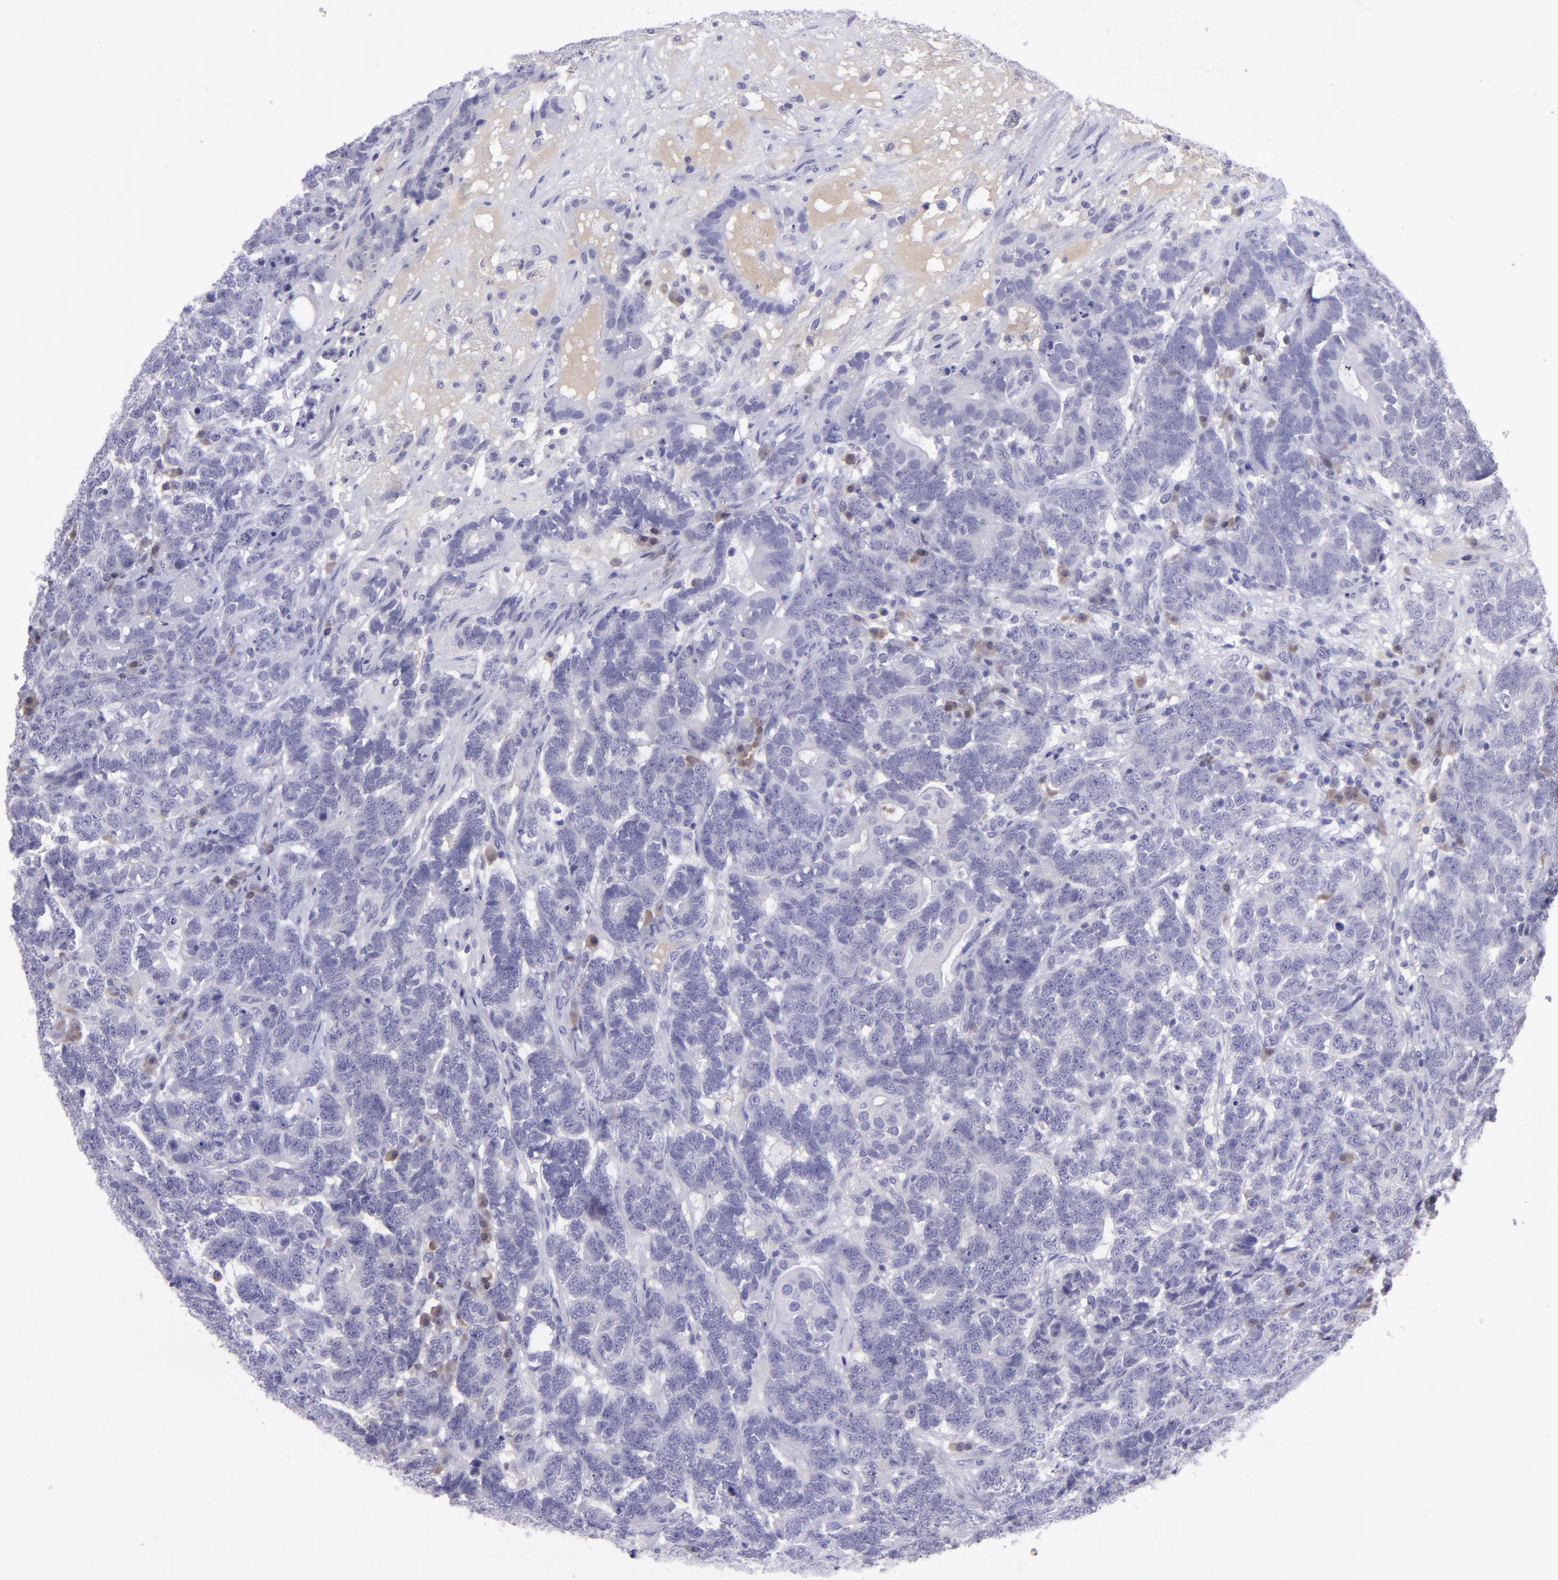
{"staining": {"intensity": "negative", "quantity": "none", "location": "none"}, "tissue": "testis cancer", "cell_type": "Tumor cells", "image_type": "cancer", "snomed": [{"axis": "morphology", "description": "Carcinoma, Embryonal, NOS"}, {"axis": "topography", "description": "Testis"}], "caption": "Micrograph shows no protein positivity in tumor cells of testis cancer tissue.", "gene": "POU2F2", "patient": {"sex": "male", "age": 26}}